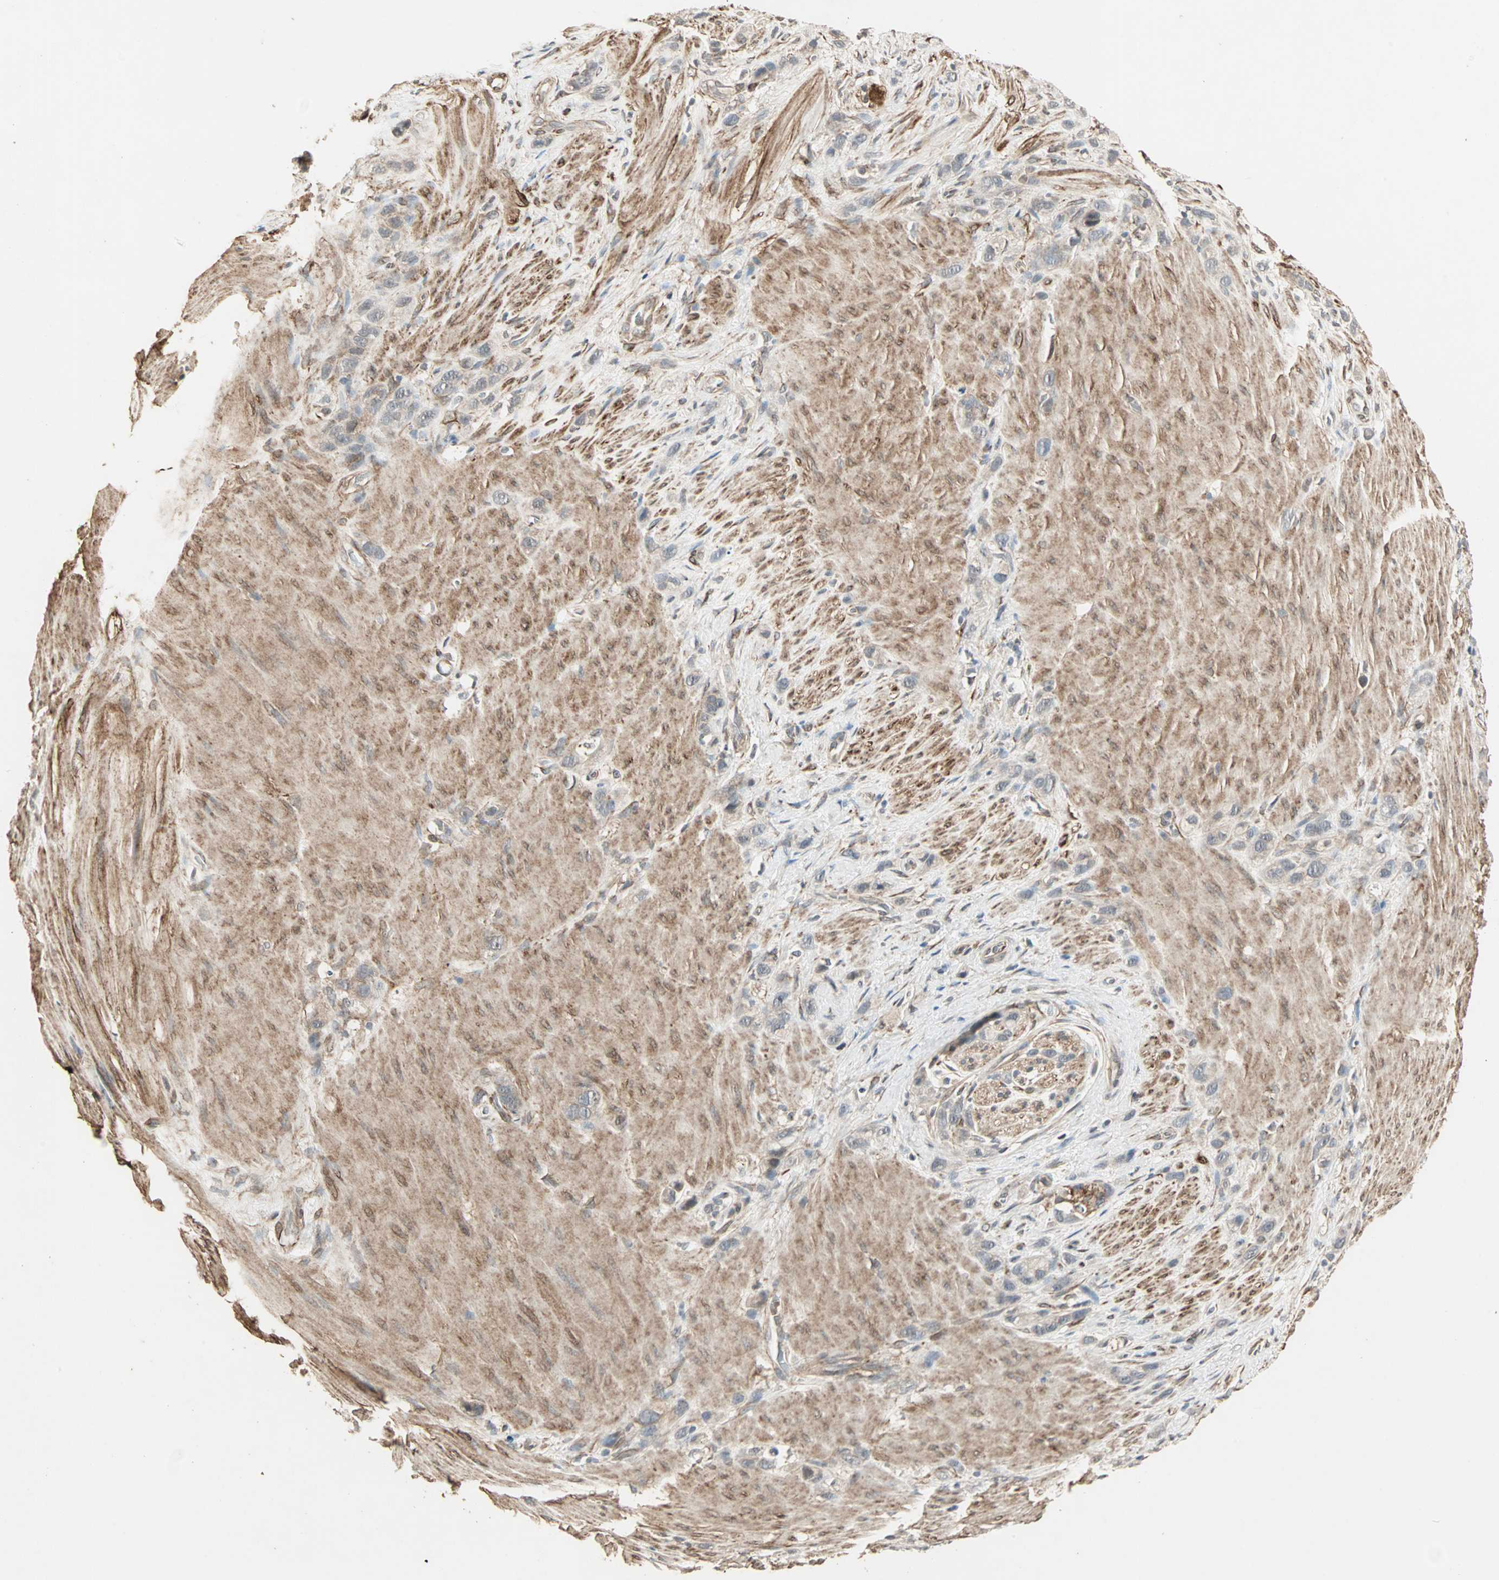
{"staining": {"intensity": "negative", "quantity": "none", "location": "none"}, "tissue": "stomach cancer", "cell_type": "Tumor cells", "image_type": "cancer", "snomed": [{"axis": "morphology", "description": "Normal tissue, NOS"}, {"axis": "morphology", "description": "Adenocarcinoma, NOS"}, {"axis": "morphology", "description": "Adenocarcinoma, High grade"}, {"axis": "topography", "description": "Stomach, upper"}, {"axis": "topography", "description": "Stomach"}], "caption": "Immunohistochemistry (IHC) histopathology image of human stomach adenocarcinoma (high-grade) stained for a protein (brown), which demonstrates no expression in tumor cells.", "gene": "TRPV4", "patient": {"sex": "female", "age": 65}}